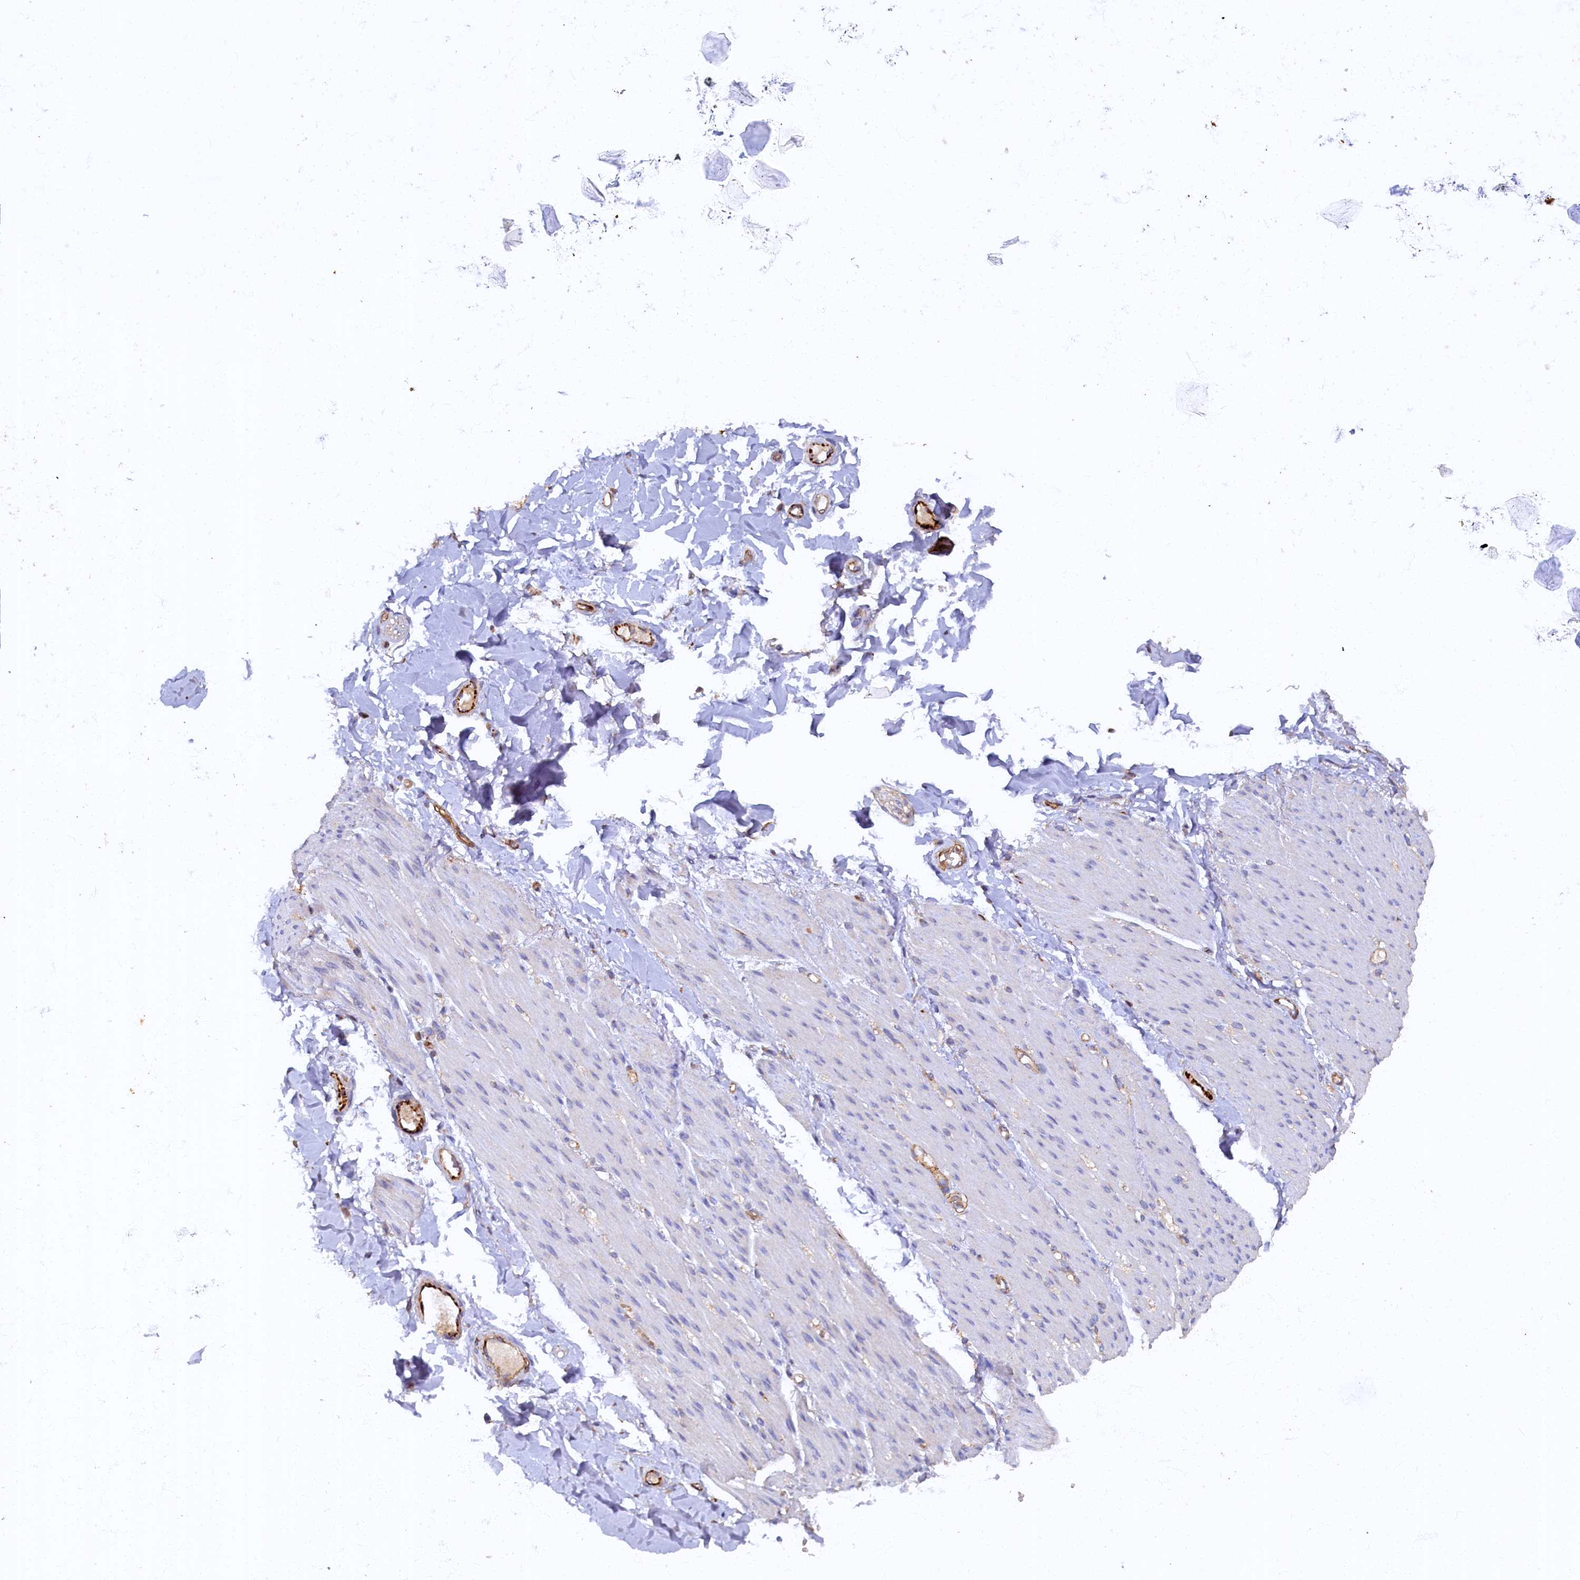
{"staining": {"intensity": "negative", "quantity": "none", "location": "none"}, "tissue": "adipose tissue", "cell_type": "Adipocytes", "image_type": "normal", "snomed": [{"axis": "morphology", "description": "Normal tissue, NOS"}, {"axis": "topography", "description": "Colon"}, {"axis": "topography", "description": "Peripheral nerve tissue"}], "caption": "Image shows no protein staining in adipocytes of normal adipose tissue.", "gene": "ARL11", "patient": {"sex": "female", "age": 61}}